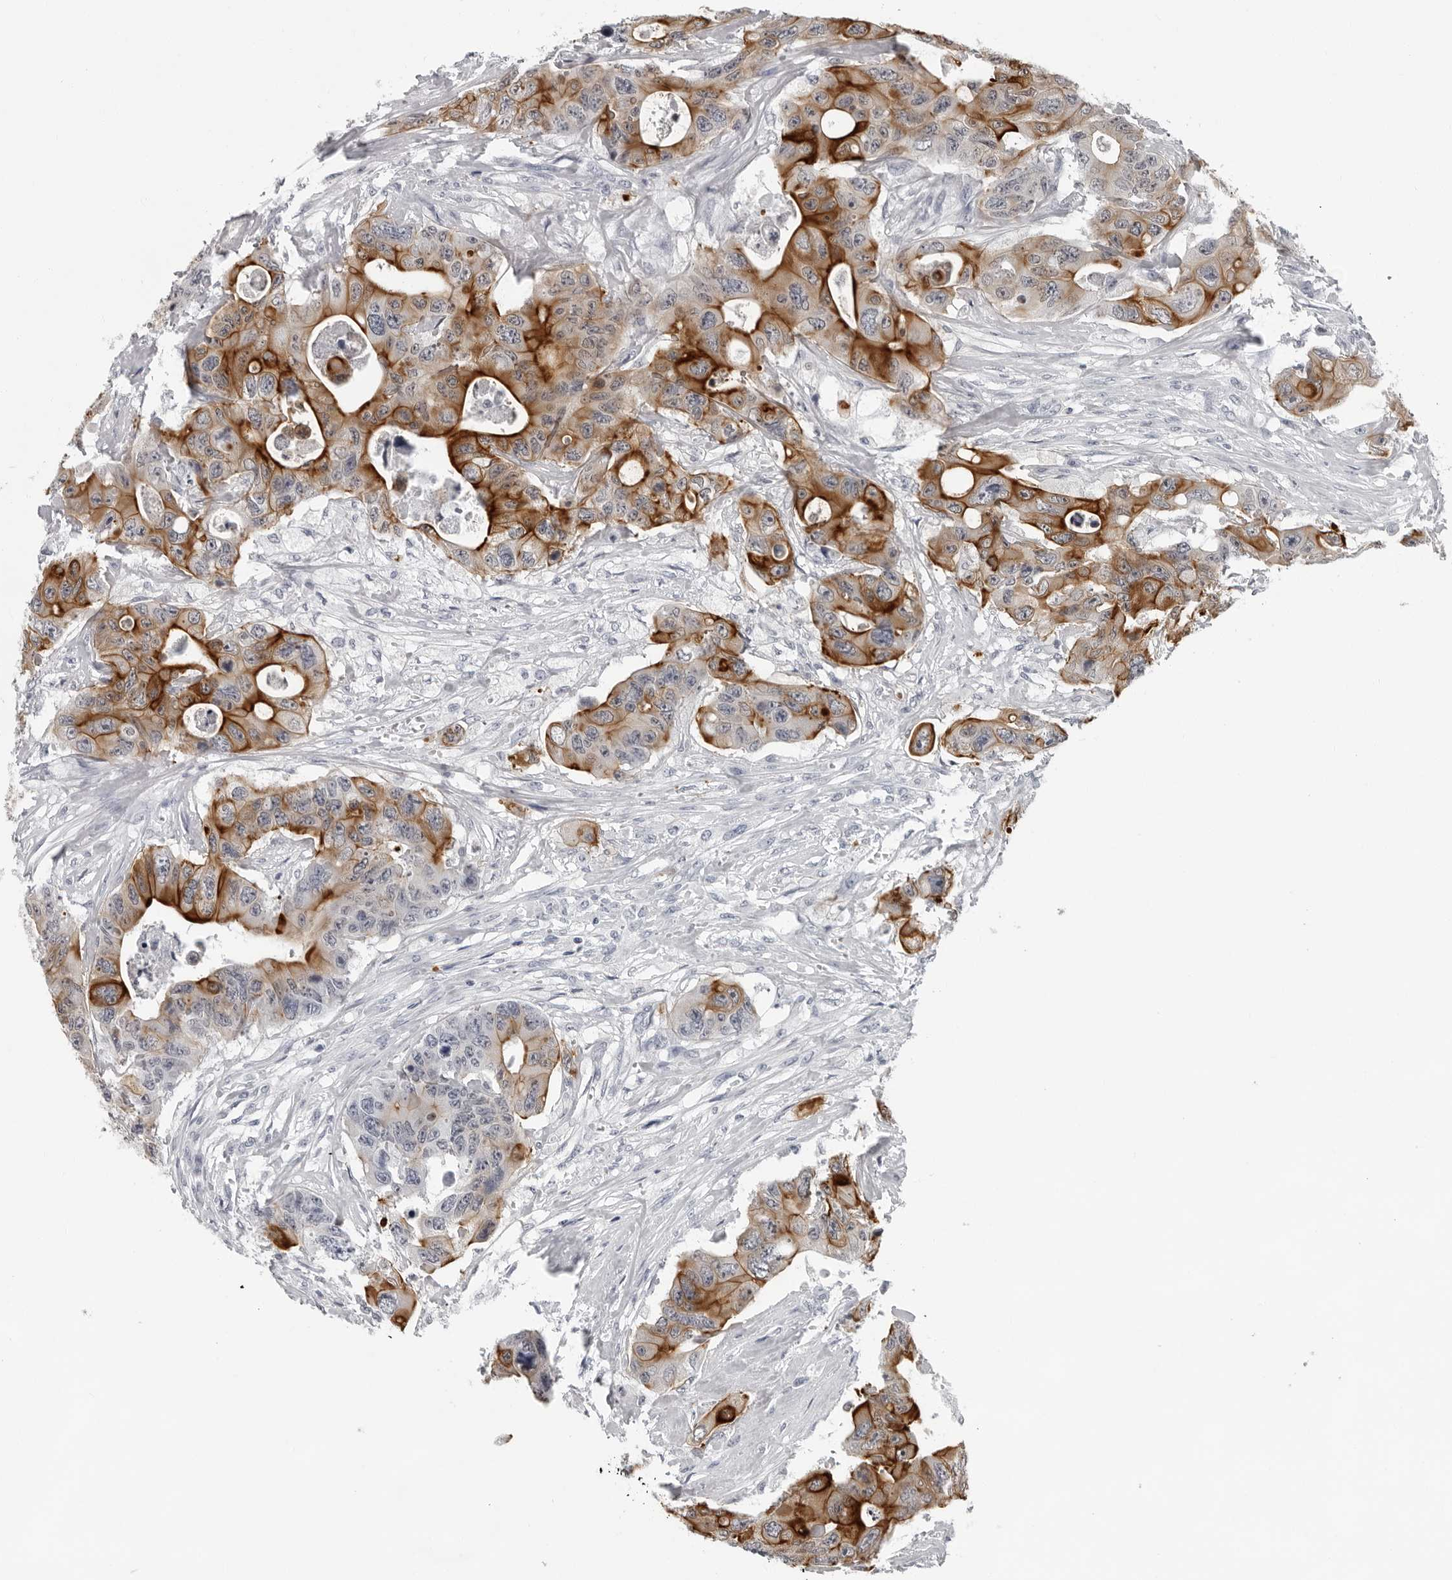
{"staining": {"intensity": "strong", "quantity": ">75%", "location": "cytoplasmic/membranous"}, "tissue": "colorectal cancer", "cell_type": "Tumor cells", "image_type": "cancer", "snomed": [{"axis": "morphology", "description": "Adenocarcinoma, NOS"}, {"axis": "topography", "description": "Colon"}], "caption": "Colorectal cancer (adenocarcinoma) stained with a protein marker exhibits strong staining in tumor cells.", "gene": "CCDC28B", "patient": {"sex": "female", "age": 46}}